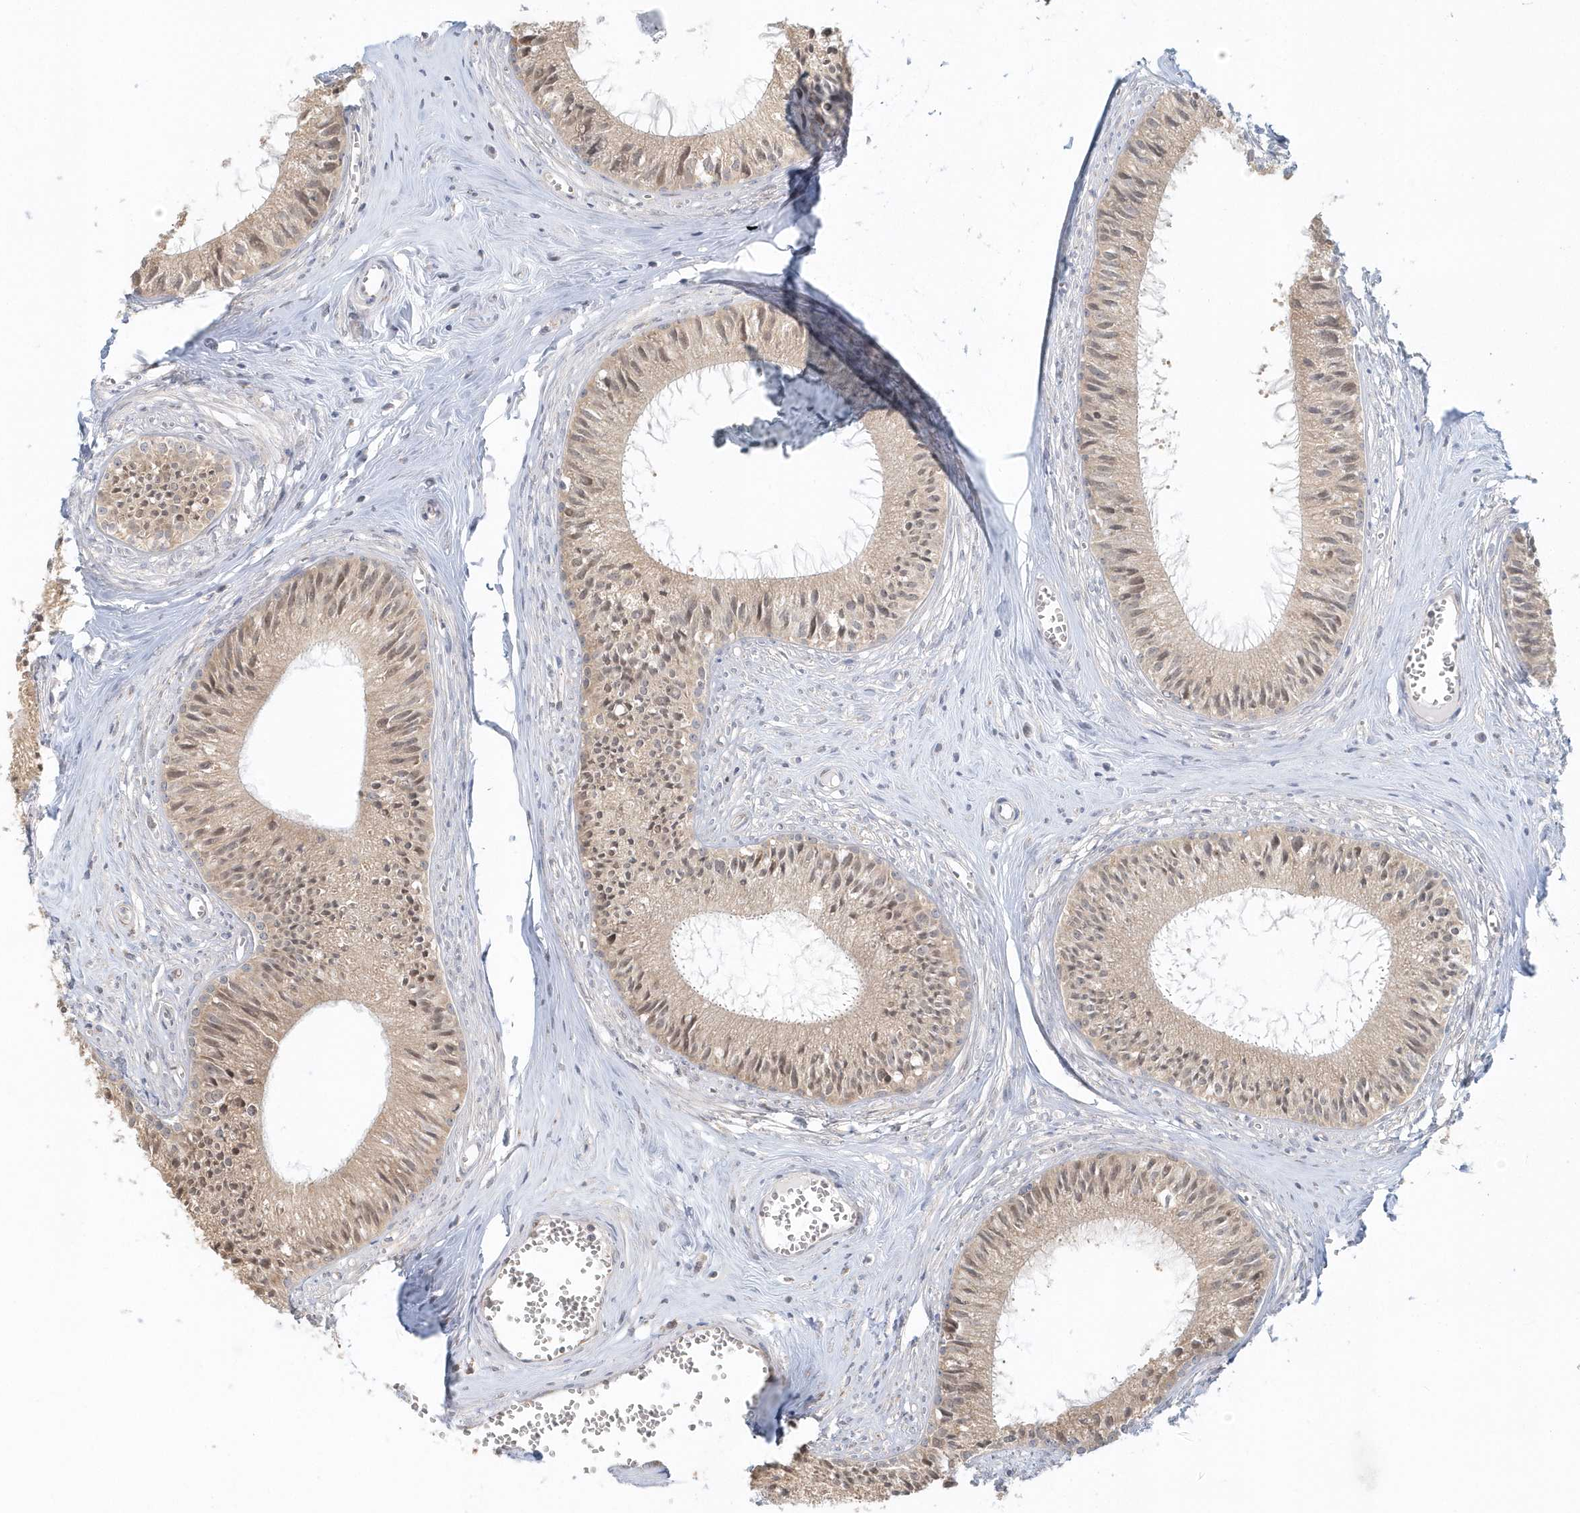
{"staining": {"intensity": "moderate", "quantity": ">75%", "location": "cytoplasmic/membranous,nuclear"}, "tissue": "epididymis", "cell_type": "Glandular cells", "image_type": "normal", "snomed": [{"axis": "morphology", "description": "Normal tissue, NOS"}, {"axis": "topography", "description": "Epididymis"}], "caption": "Glandular cells demonstrate medium levels of moderate cytoplasmic/membranous,nuclear expression in about >75% of cells in normal epididymis. (DAB IHC, brown staining for protein, blue staining for nuclei).", "gene": "PSMD6", "patient": {"sex": "male", "age": 36}}